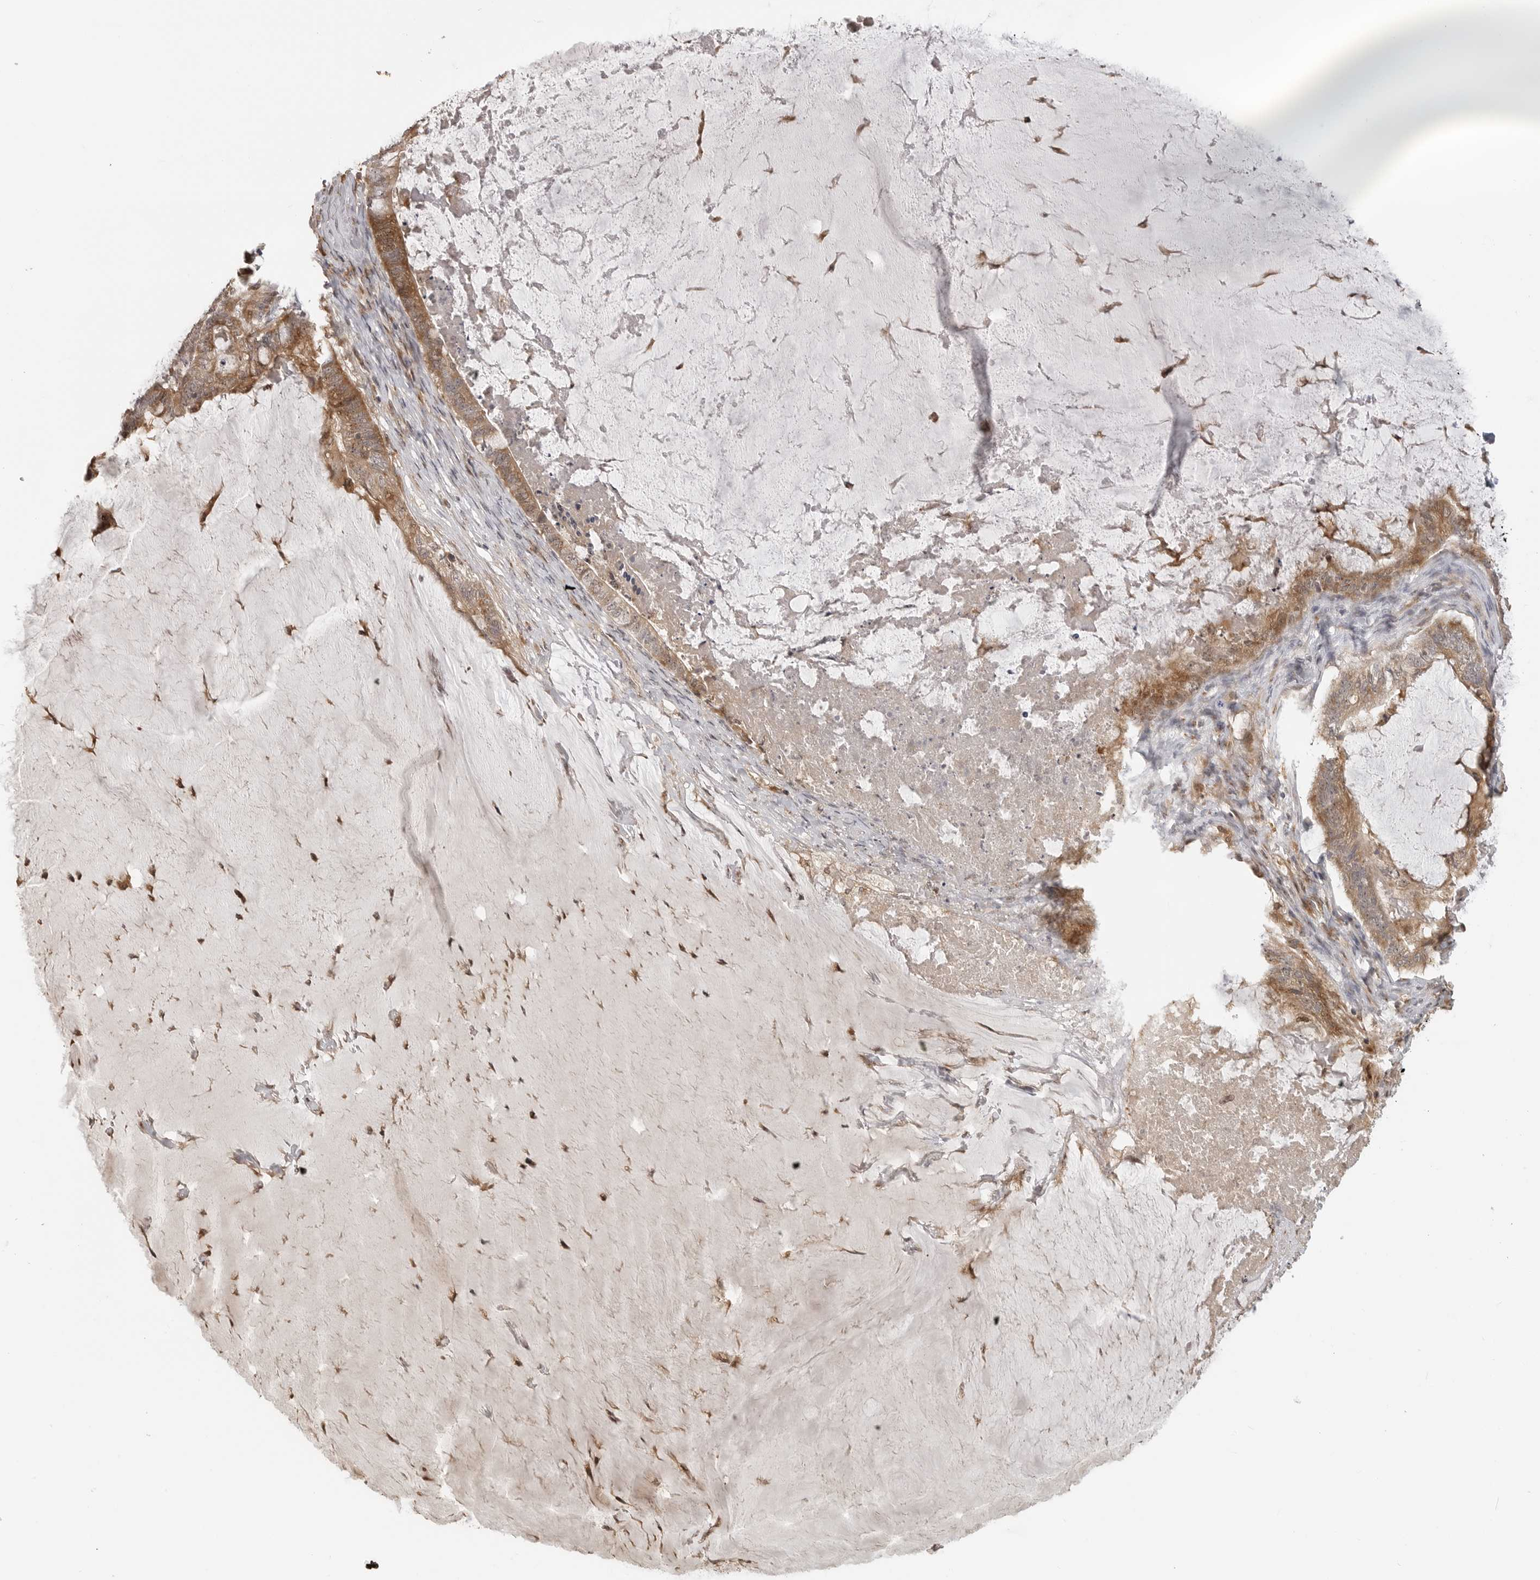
{"staining": {"intensity": "moderate", "quantity": "<25%", "location": "cytoplasmic/membranous"}, "tissue": "ovarian cancer", "cell_type": "Tumor cells", "image_type": "cancer", "snomed": [{"axis": "morphology", "description": "Cystadenocarcinoma, mucinous, NOS"}, {"axis": "topography", "description": "Ovary"}], "caption": "Tumor cells show moderate cytoplasmic/membranous expression in about <25% of cells in mucinous cystadenocarcinoma (ovarian).", "gene": "IDO1", "patient": {"sex": "female", "age": 61}}